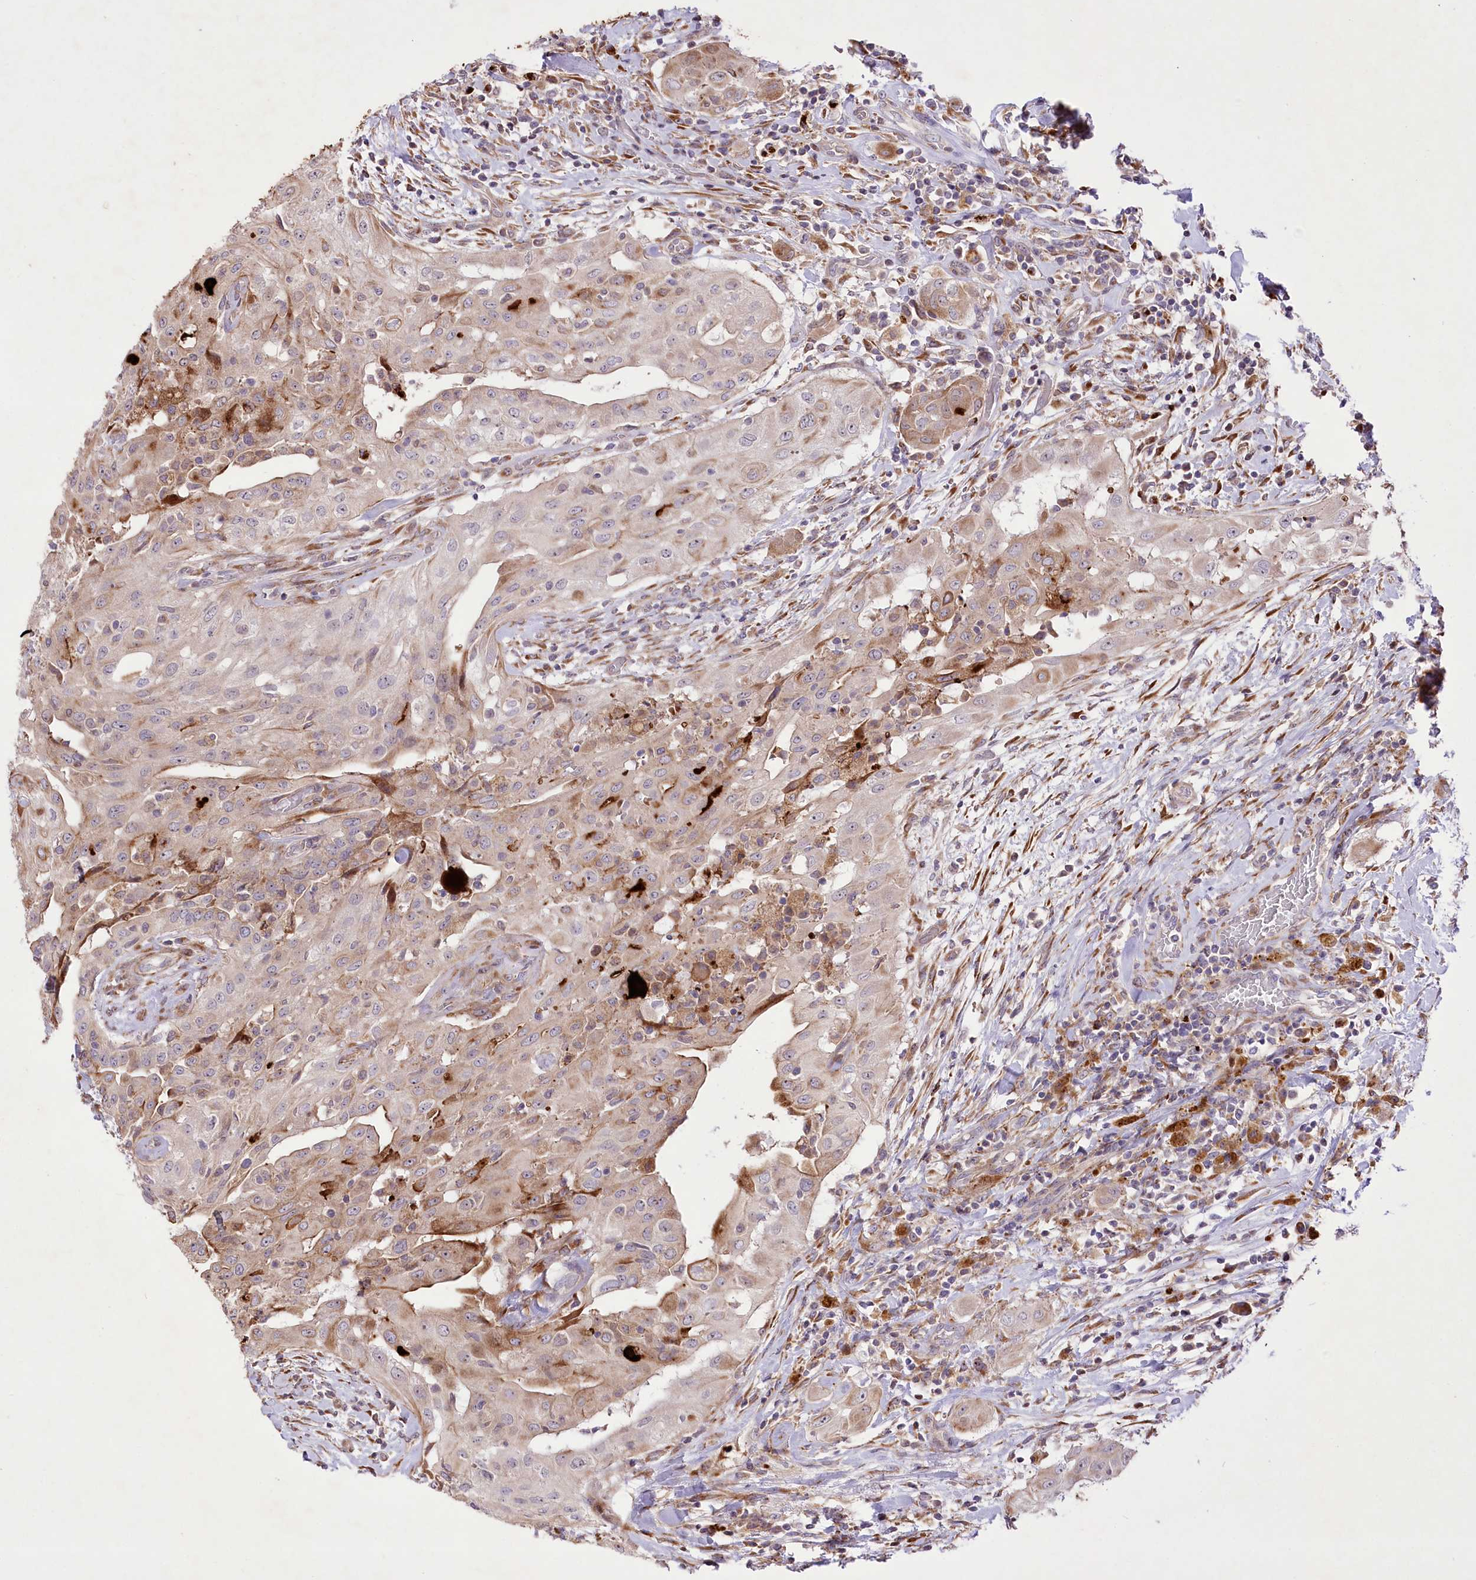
{"staining": {"intensity": "moderate", "quantity": "25%-75%", "location": "cytoplasmic/membranous"}, "tissue": "thyroid cancer", "cell_type": "Tumor cells", "image_type": "cancer", "snomed": [{"axis": "morphology", "description": "Papillary adenocarcinoma, NOS"}, {"axis": "topography", "description": "Thyroid gland"}], "caption": "Brown immunohistochemical staining in human thyroid cancer (papillary adenocarcinoma) exhibits moderate cytoplasmic/membranous staining in about 25%-75% of tumor cells.", "gene": "RNF24", "patient": {"sex": "female", "age": 59}}